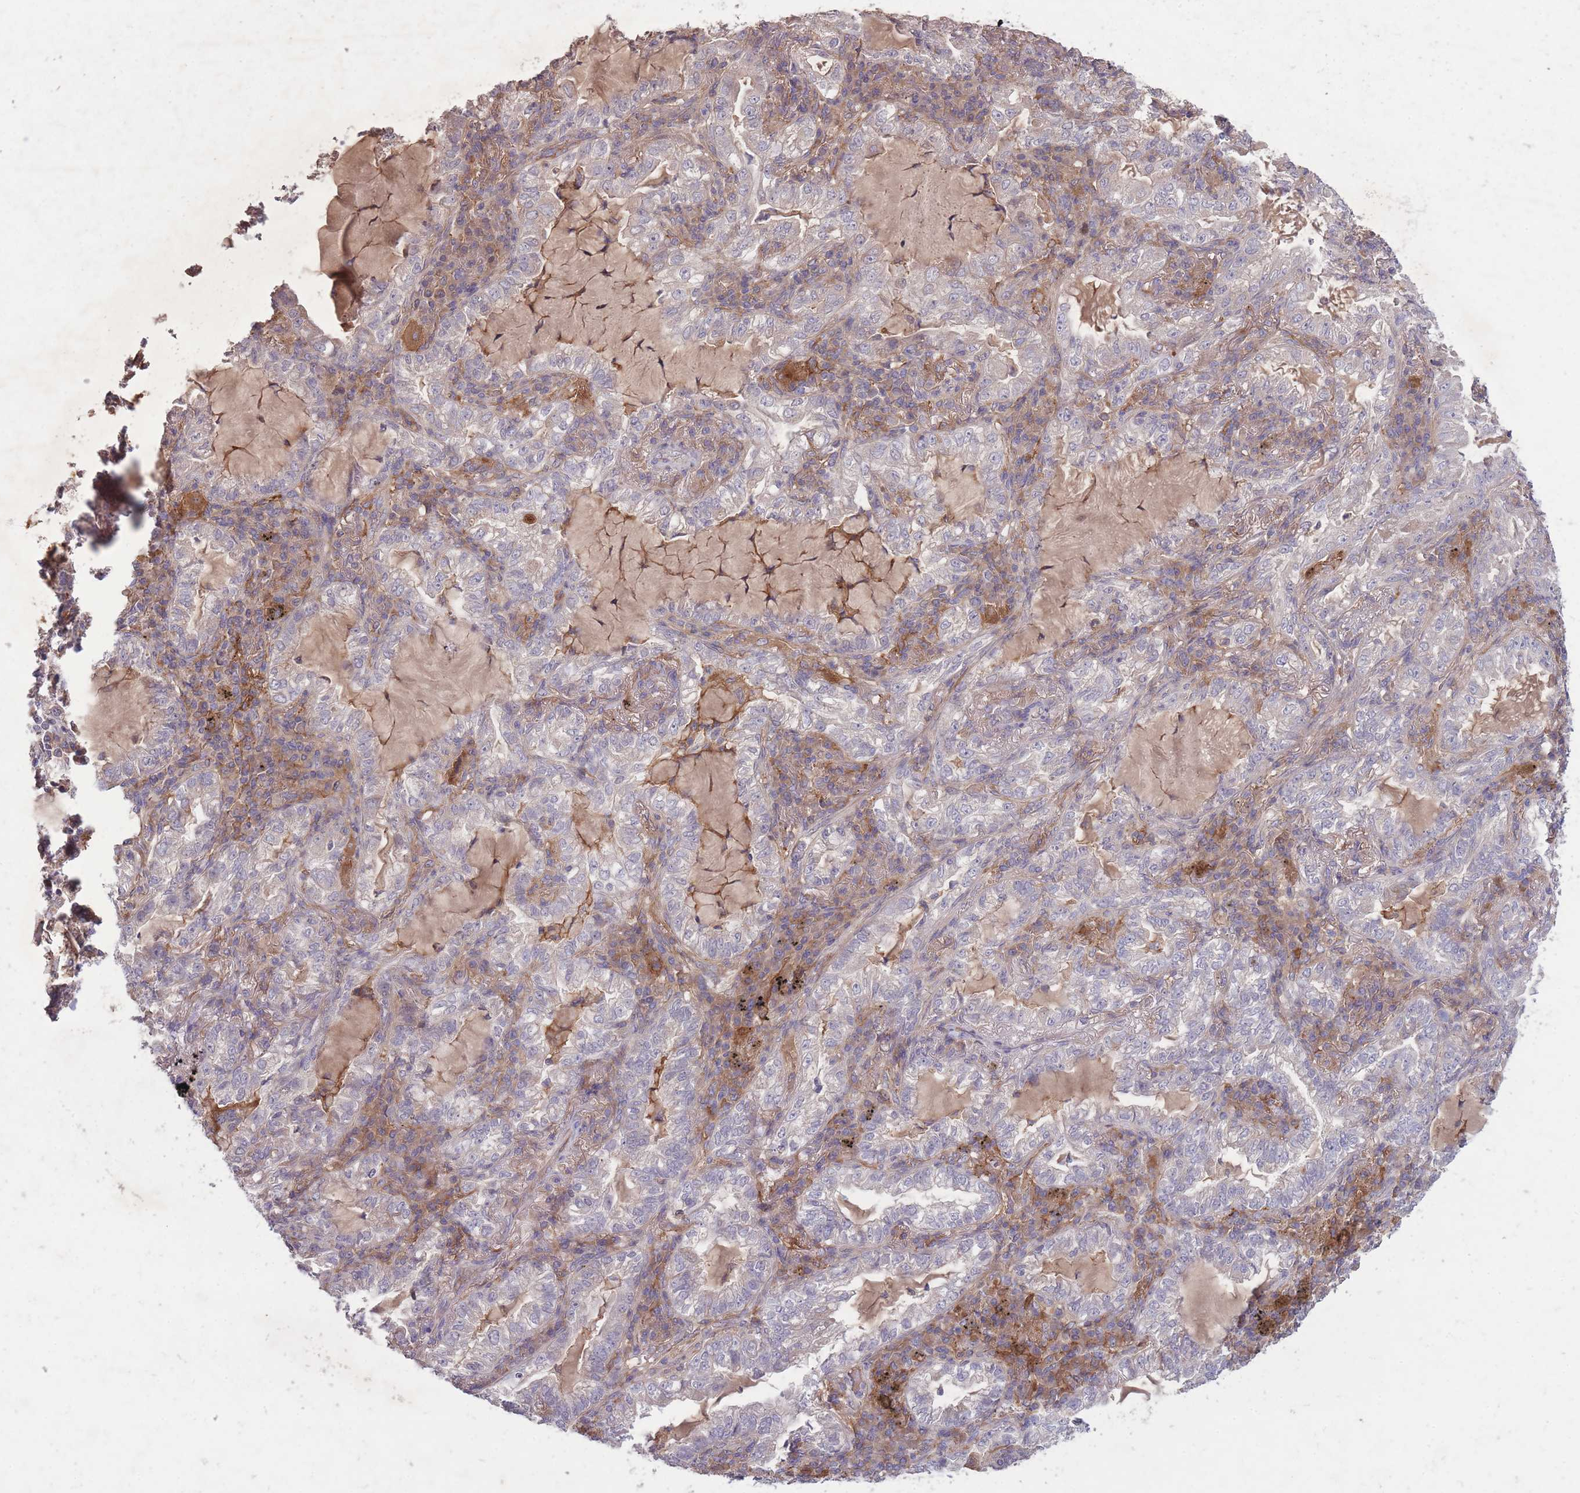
{"staining": {"intensity": "negative", "quantity": "none", "location": "none"}, "tissue": "lung cancer", "cell_type": "Tumor cells", "image_type": "cancer", "snomed": [{"axis": "morphology", "description": "Adenocarcinoma, NOS"}, {"axis": "topography", "description": "Lung"}], "caption": "An image of human adenocarcinoma (lung) is negative for staining in tumor cells.", "gene": "OR2V2", "patient": {"sex": "female", "age": 73}}